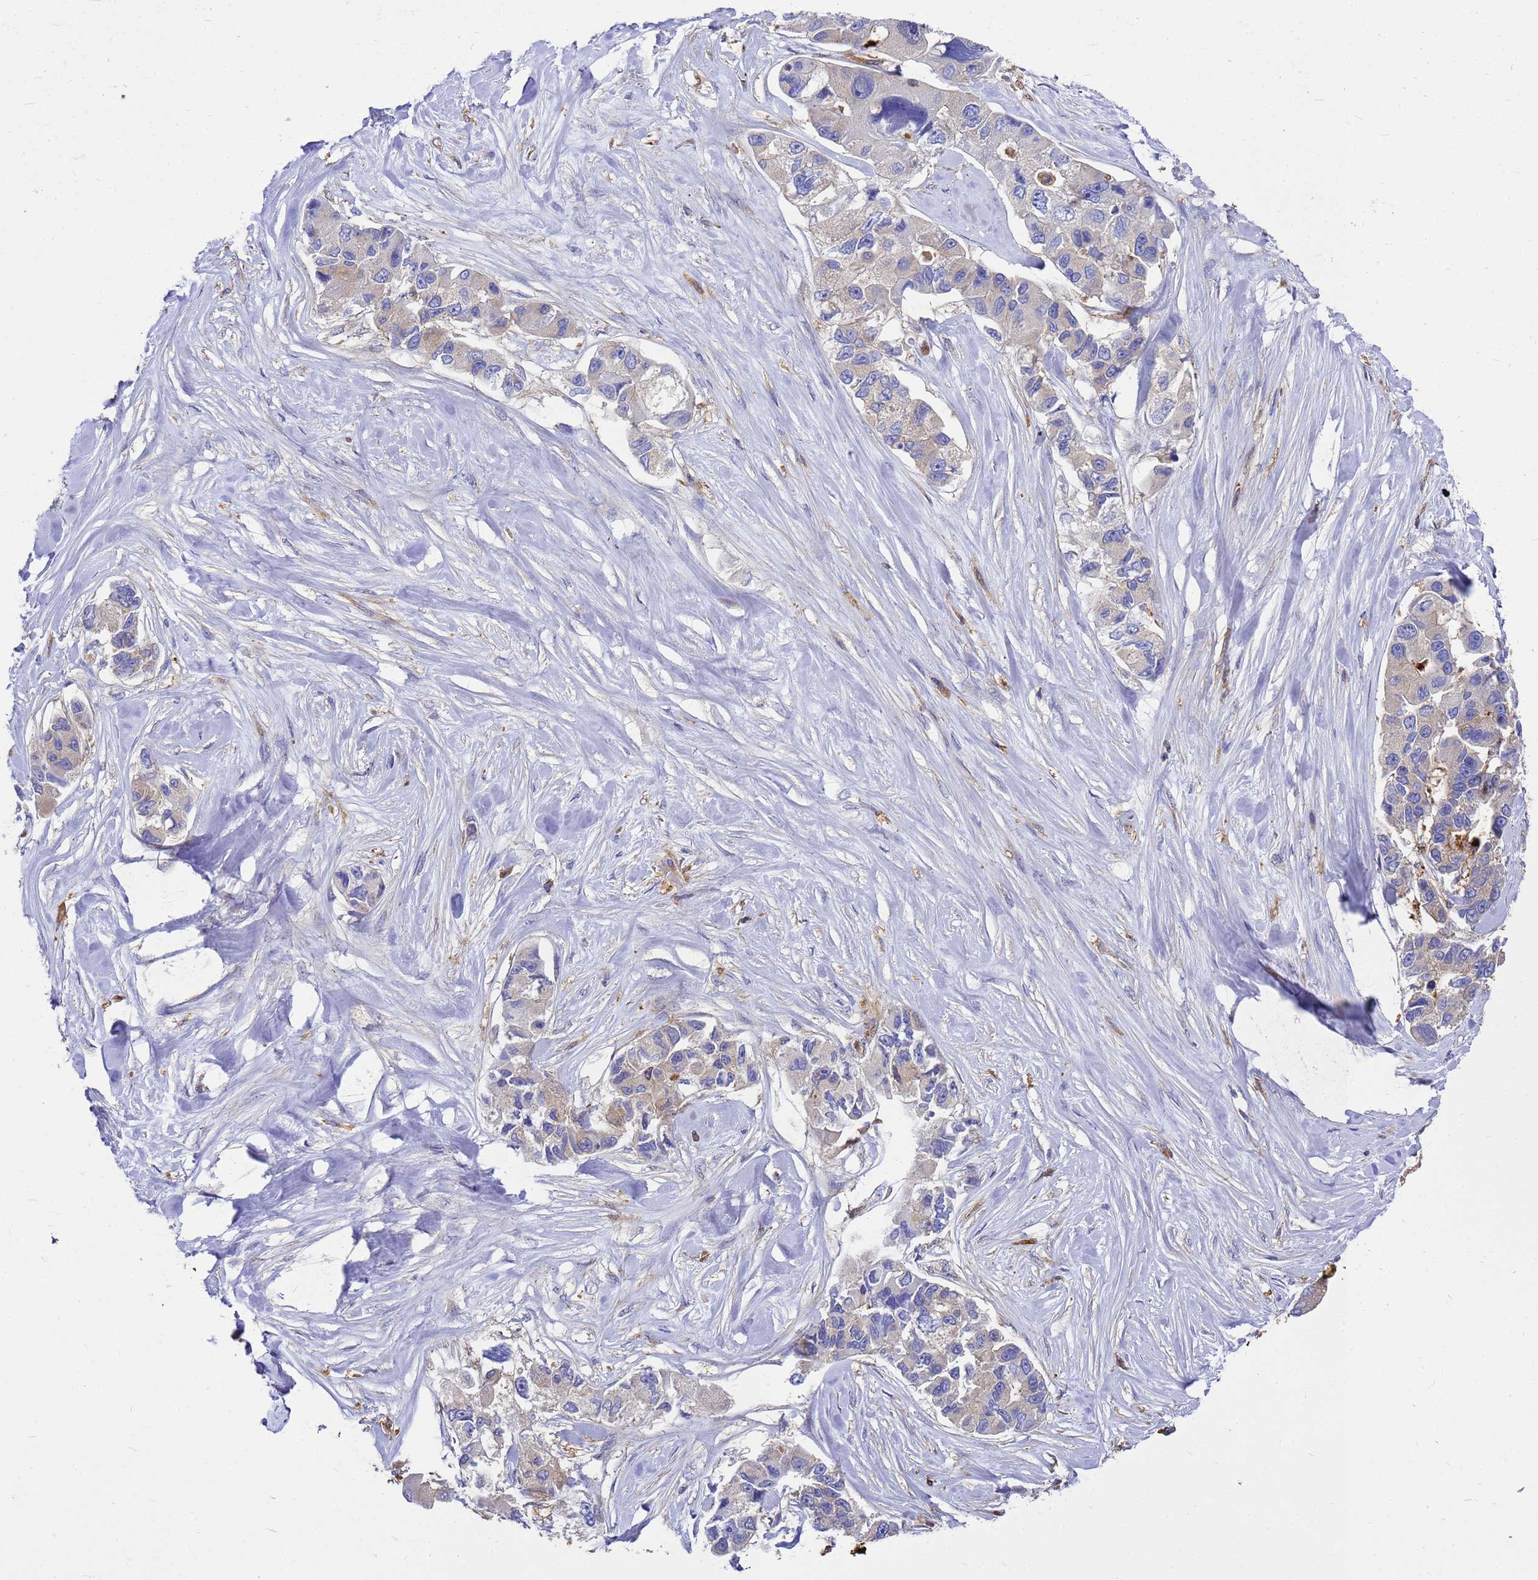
{"staining": {"intensity": "weak", "quantity": "<25%", "location": "cytoplasmic/membranous"}, "tissue": "lung cancer", "cell_type": "Tumor cells", "image_type": "cancer", "snomed": [{"axis": "morphology", "description": "Adenocarcinoma, NOS"}, {"axis": "topography", "description": "Lung"}], "caption": "DAB immunohistochemical staining of human adenocarcinoma (lung) displays no significant expression in tumor cells. The staining is performed using DAB brown chromogen with nuclei counter-stained in using hematoxylin.", "gene": "ZNF235", "patient": {"sex": "female", "age": 54}}